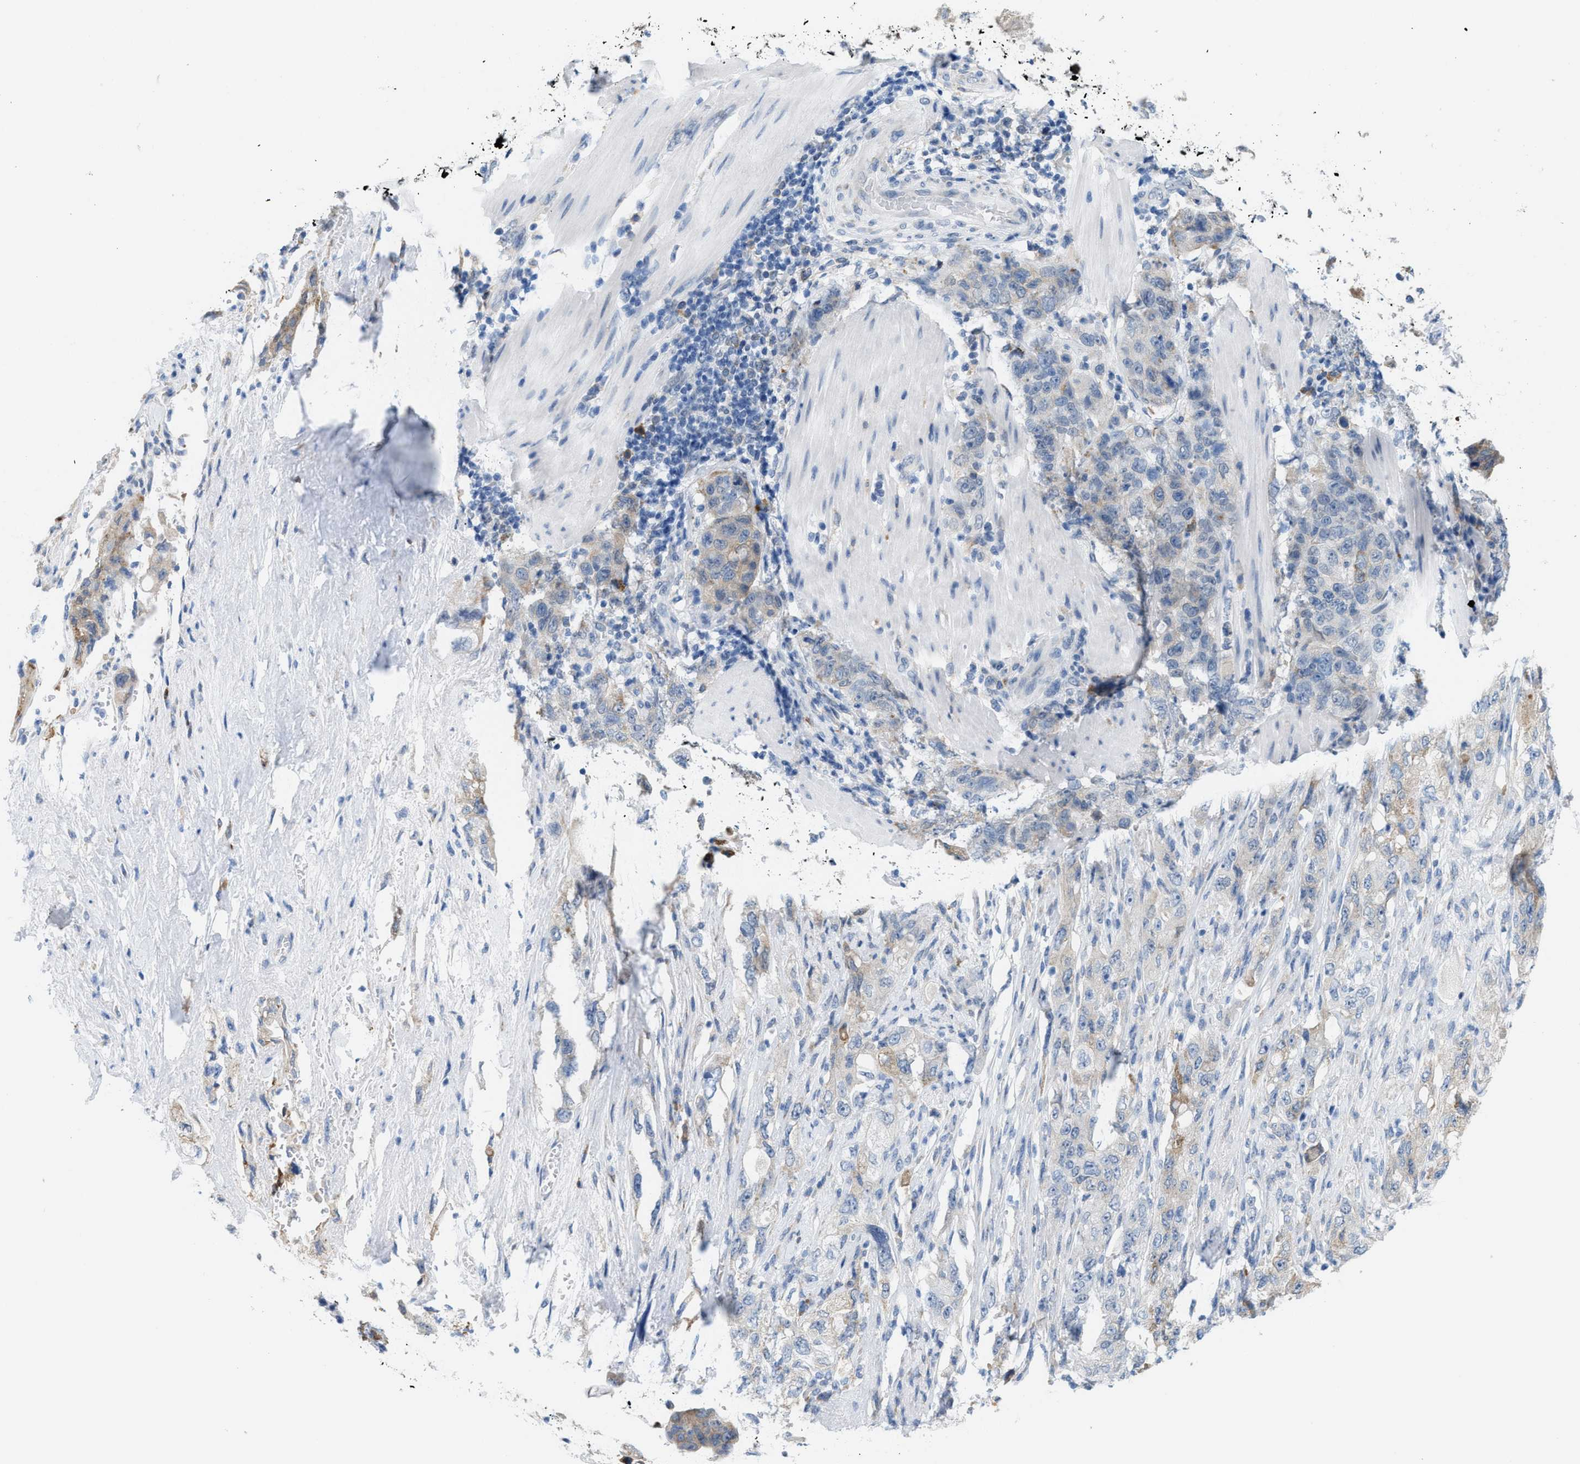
{"staining": {"intensity": "weak", "quantity": "<25%", "location": "cytoplasmic/membranous"}, "tissue": "pancreatic cancer", "cell_type": "Tumor cells", "image_type": "cancer", "snomed": [{"axis": "morphology", "description": "Adenocarcinoma, NOS"}, {"axis": "topography", "description": "Pancreas"}], "caption": "The image displays no staining of tumor cells in pancreatic adenocarcinoma. The staining is performed using DAB brown chromogen with nuclei counter-stained in using hematoxylin.", "gene": "KIFC3", "patient": {"sex": "female", "age": 73}}